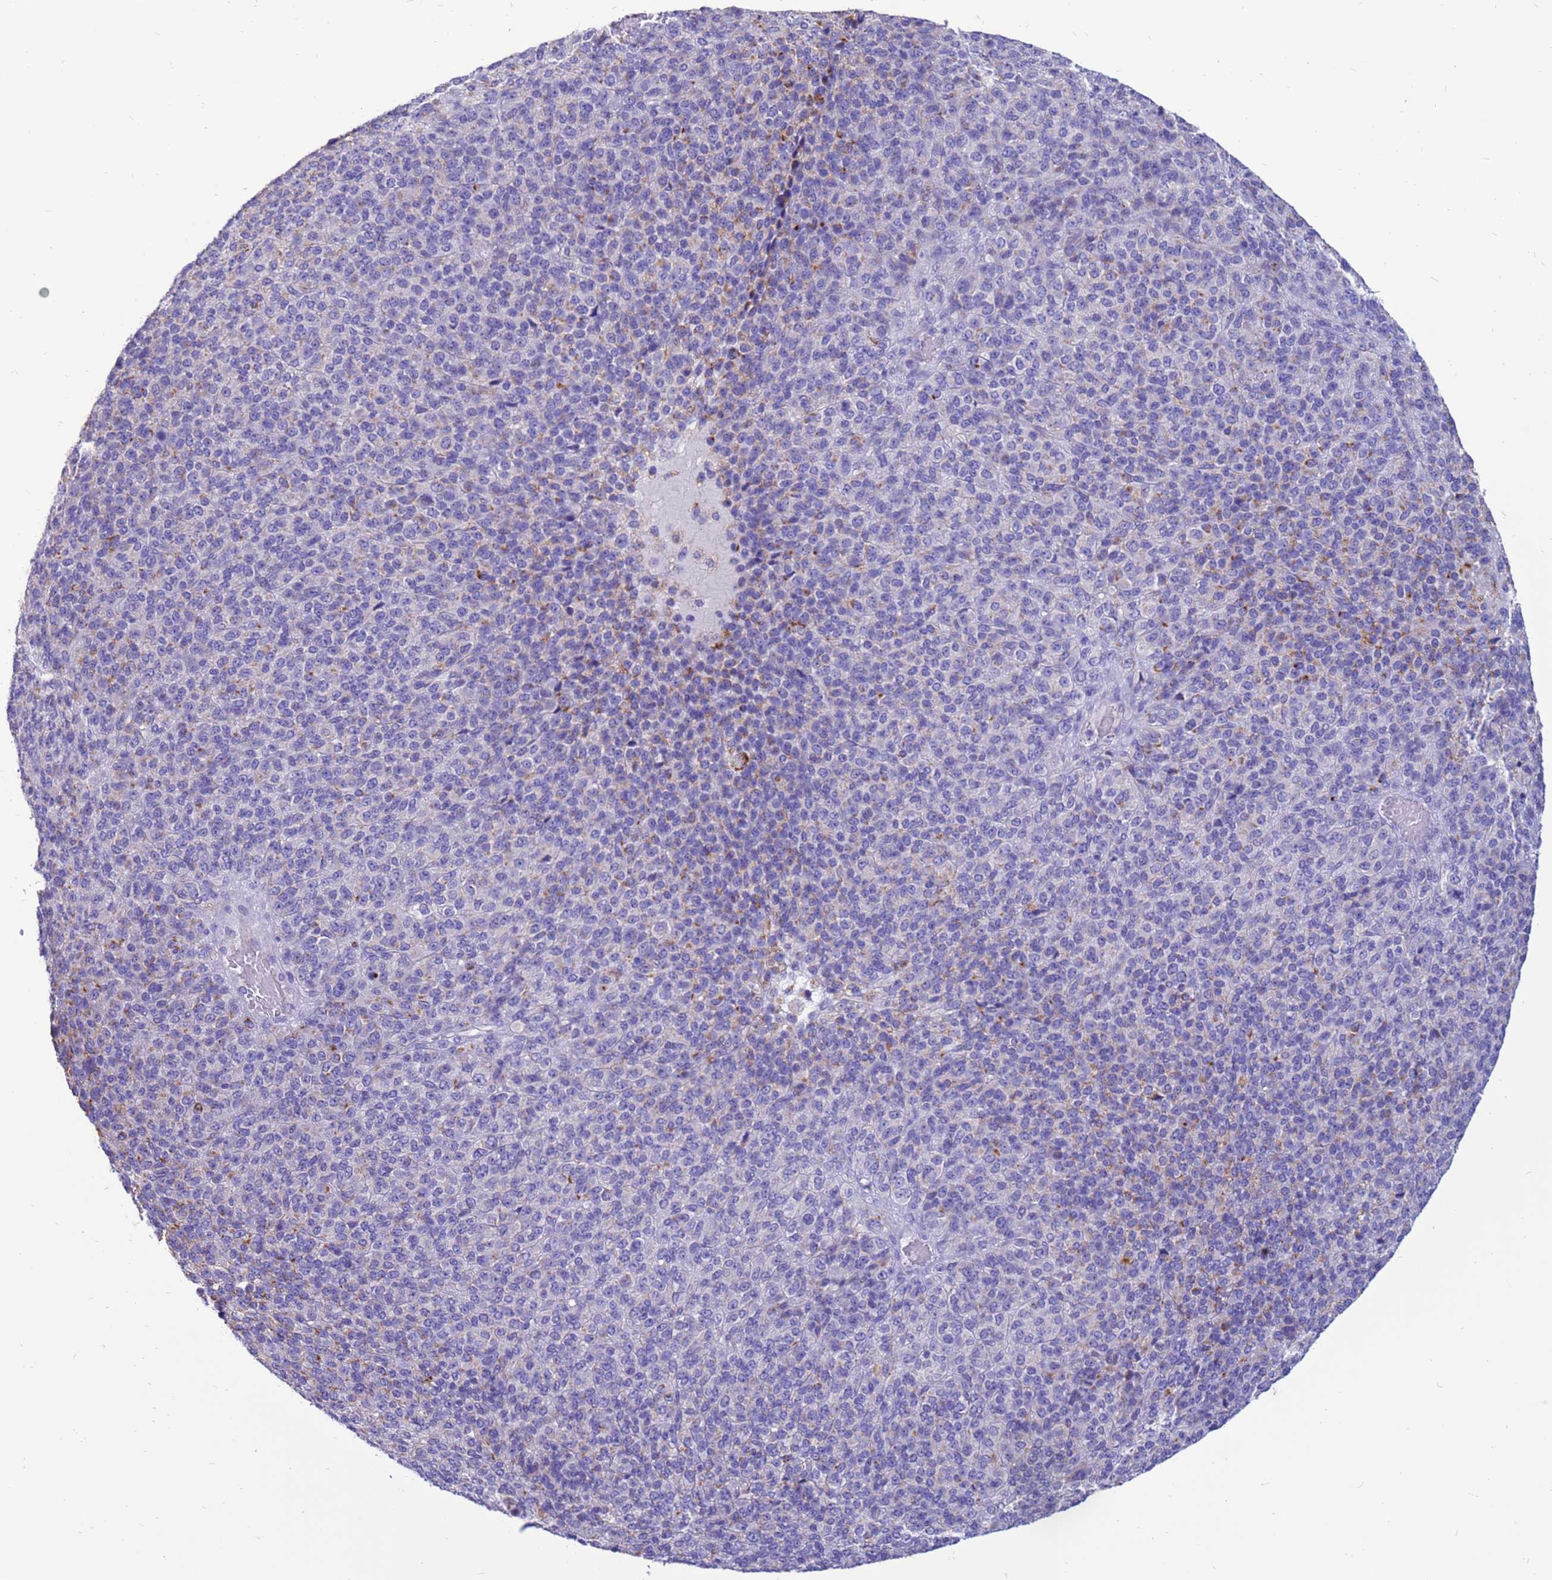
{"staining": {"intensity": "moderate", "quantity": "<25%", "location": "cytoplasmic/membranous"}, "tissue": "melanoma", "cell_type": "Tumor cells", "image_type": "cancer", "snomed": [{"axis": "morphology", "description": "Malignant melanoma, Metastatic site"}, {"axis": "topography", "description": "Brain"}], "caption": "Immunohistochemical staining of malignant melanoma (metastatic site) displays moderate cytoplasmic/membranous protein staining in approximately <25% of tumor cells. The staining is performed using DAB brown chromogen to label protein expression. The nuclei are counter-stained blue using hematoxylin.", "gene": "PDE10A", "patient": {"sex": "female", "age": 56}}